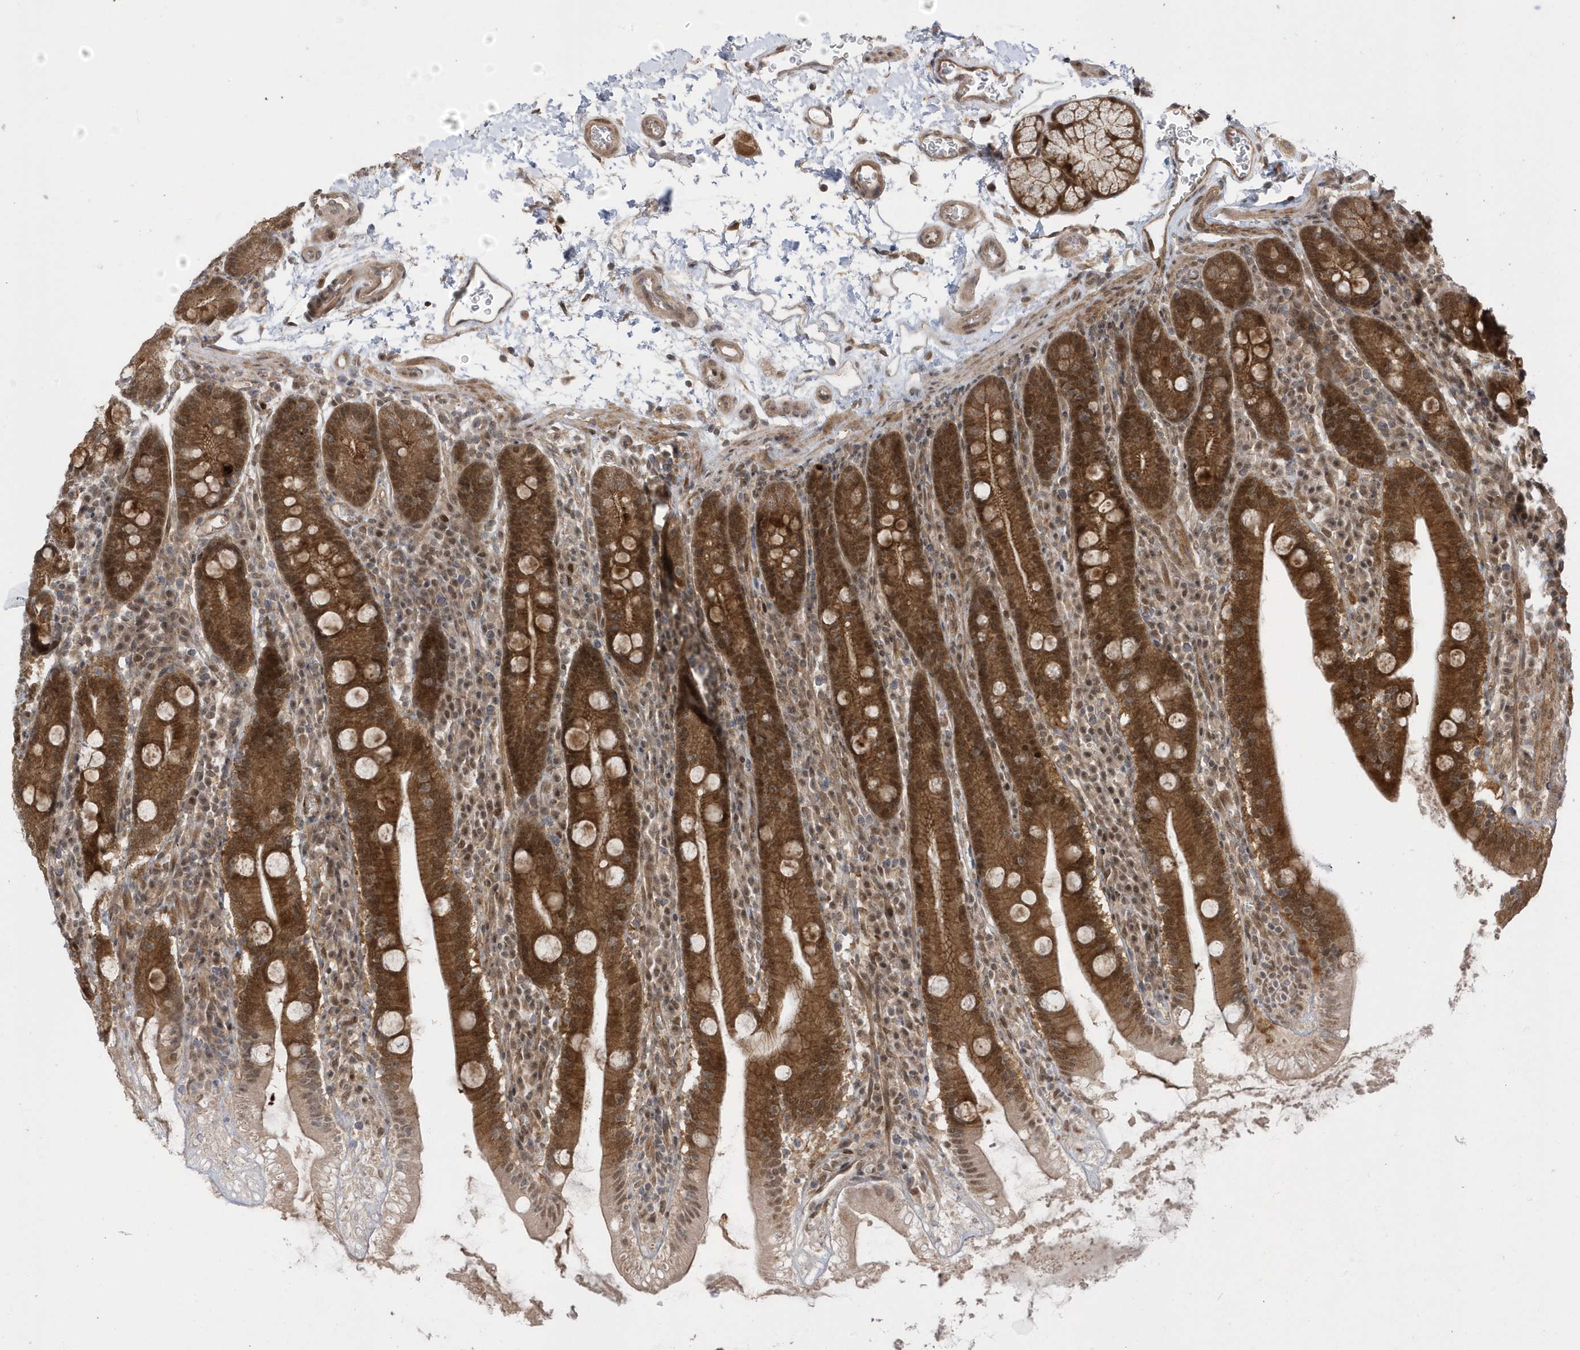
{"staining": {"intensity": "strong", "quantity": ">75%", "location": "cytoplasmic/membranous,nuclear"}, "tissue": "duodenum", "cell_type": "Glandular cells", "image_type": "normal", "snomed": [{"axis": "morphology", "description": "Normal tissue, NOS"}, {"axis": "topography", "description": "Duodenum"}], "caption": "Normal duodenum demonstrates strong cytoplasmic/membranous,nuclear staining in approximately >75% of glandular cells, visualized by immunohistochemistry.", "gene": "USP53", "patient": {"sex": "male", "age": 35}}